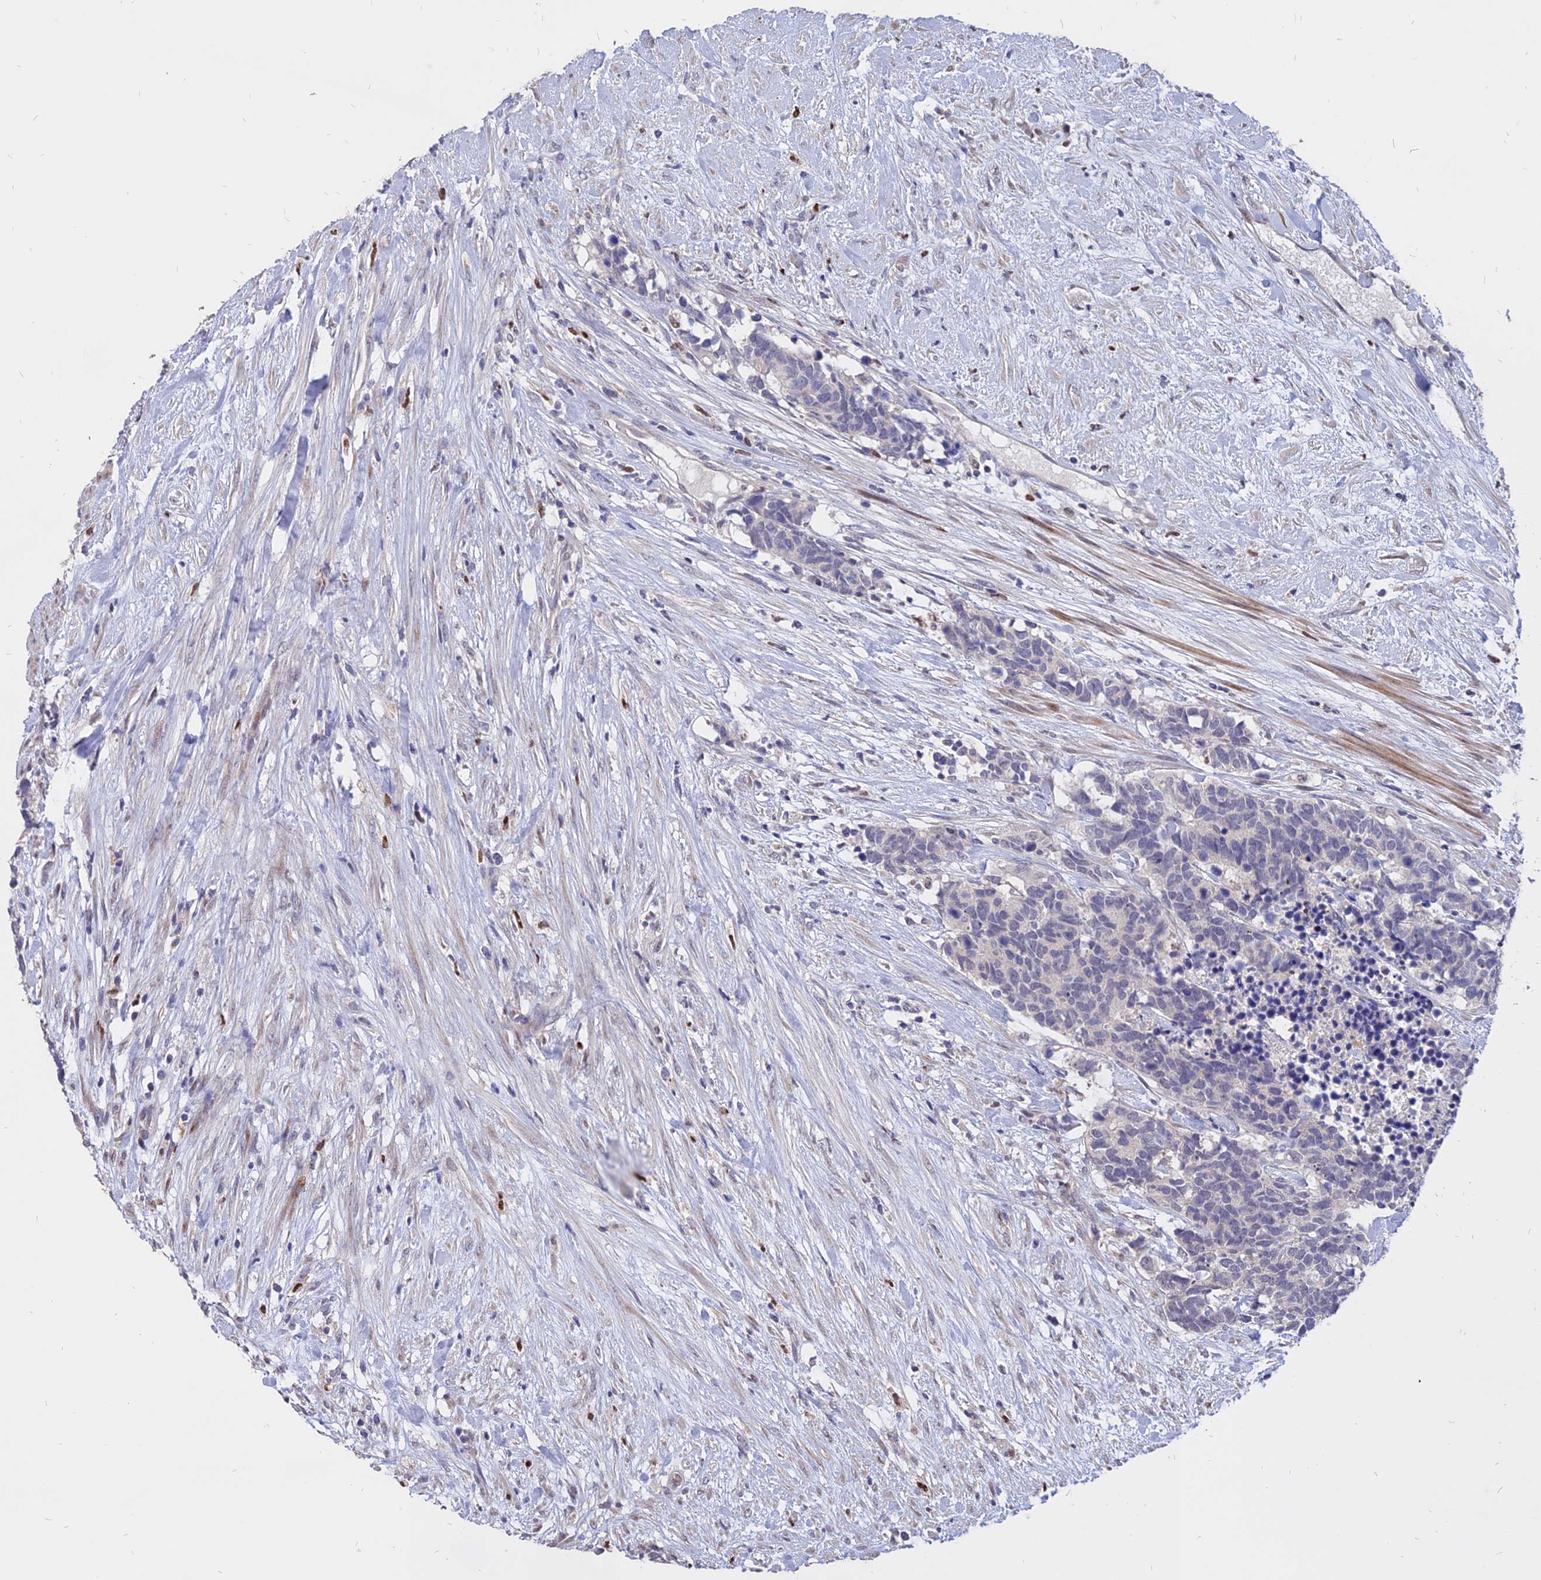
{"staining": {"intensity": "negative", "quantity": "none", "location": "none"}, "tissue": "carcinoid", "cell_type": "Tumor cells", "image_type": "cancer", "snomed": [{"axis": "morphology", "description": "Carcinoma, NOS"}, {"axis": "morphology", "description": "Carcinoid, malignant, NOS"}, {"axis": "topography", "description": "Prostate"}], "caption": "DAB (3,3'-diaminobenzidine) immunohistochemical staining of carcinoid reveals no significant staining in tumor cells.", "gene": "TMEM263", "patient": {"sex": "male", "age": 57}}